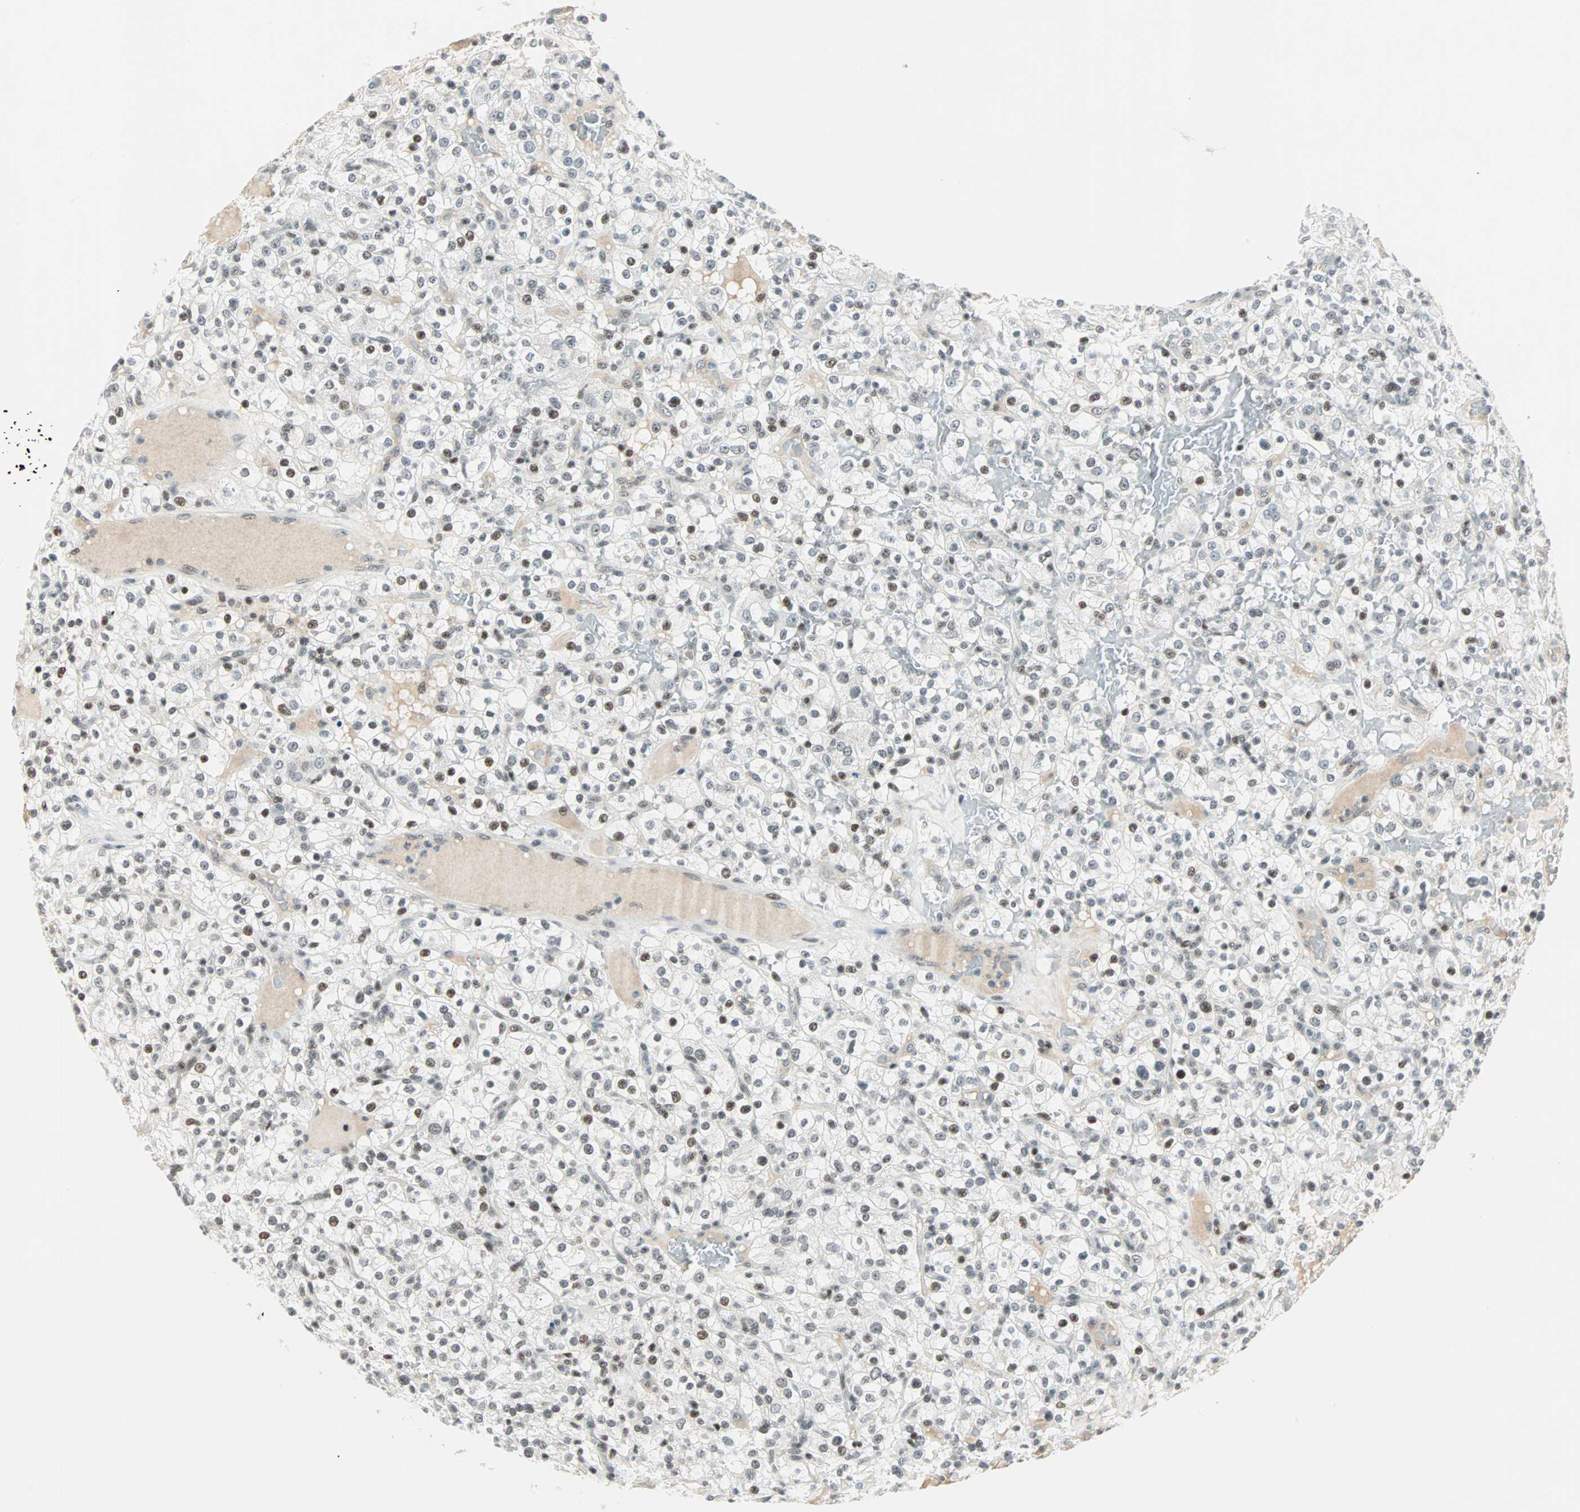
{"staining": {"intensity": "weak", "quantity": "25%-75%", "location": "nuclear"}, "tissue": "renal cancer", "cell_type": "Tumor cells", "image_type": "cancer", "snomed": [{"axis": "morphology", "description": "Normal tissue, NOS"}, {"axis": "morphology", "description": "Adenocarcinoma, NOS"}, {"axis": "topography", "description": "Kidney"}], "caption": "Immunohistochemical staining of human renal adenocarcinoma demonstrates low levels of weak nuclear protein expression in about 25%-75% of tumor cells. Nuclei are stained in blue.", "gene": "SIN3A", "patient": {"sex": "female", "age": 72}}